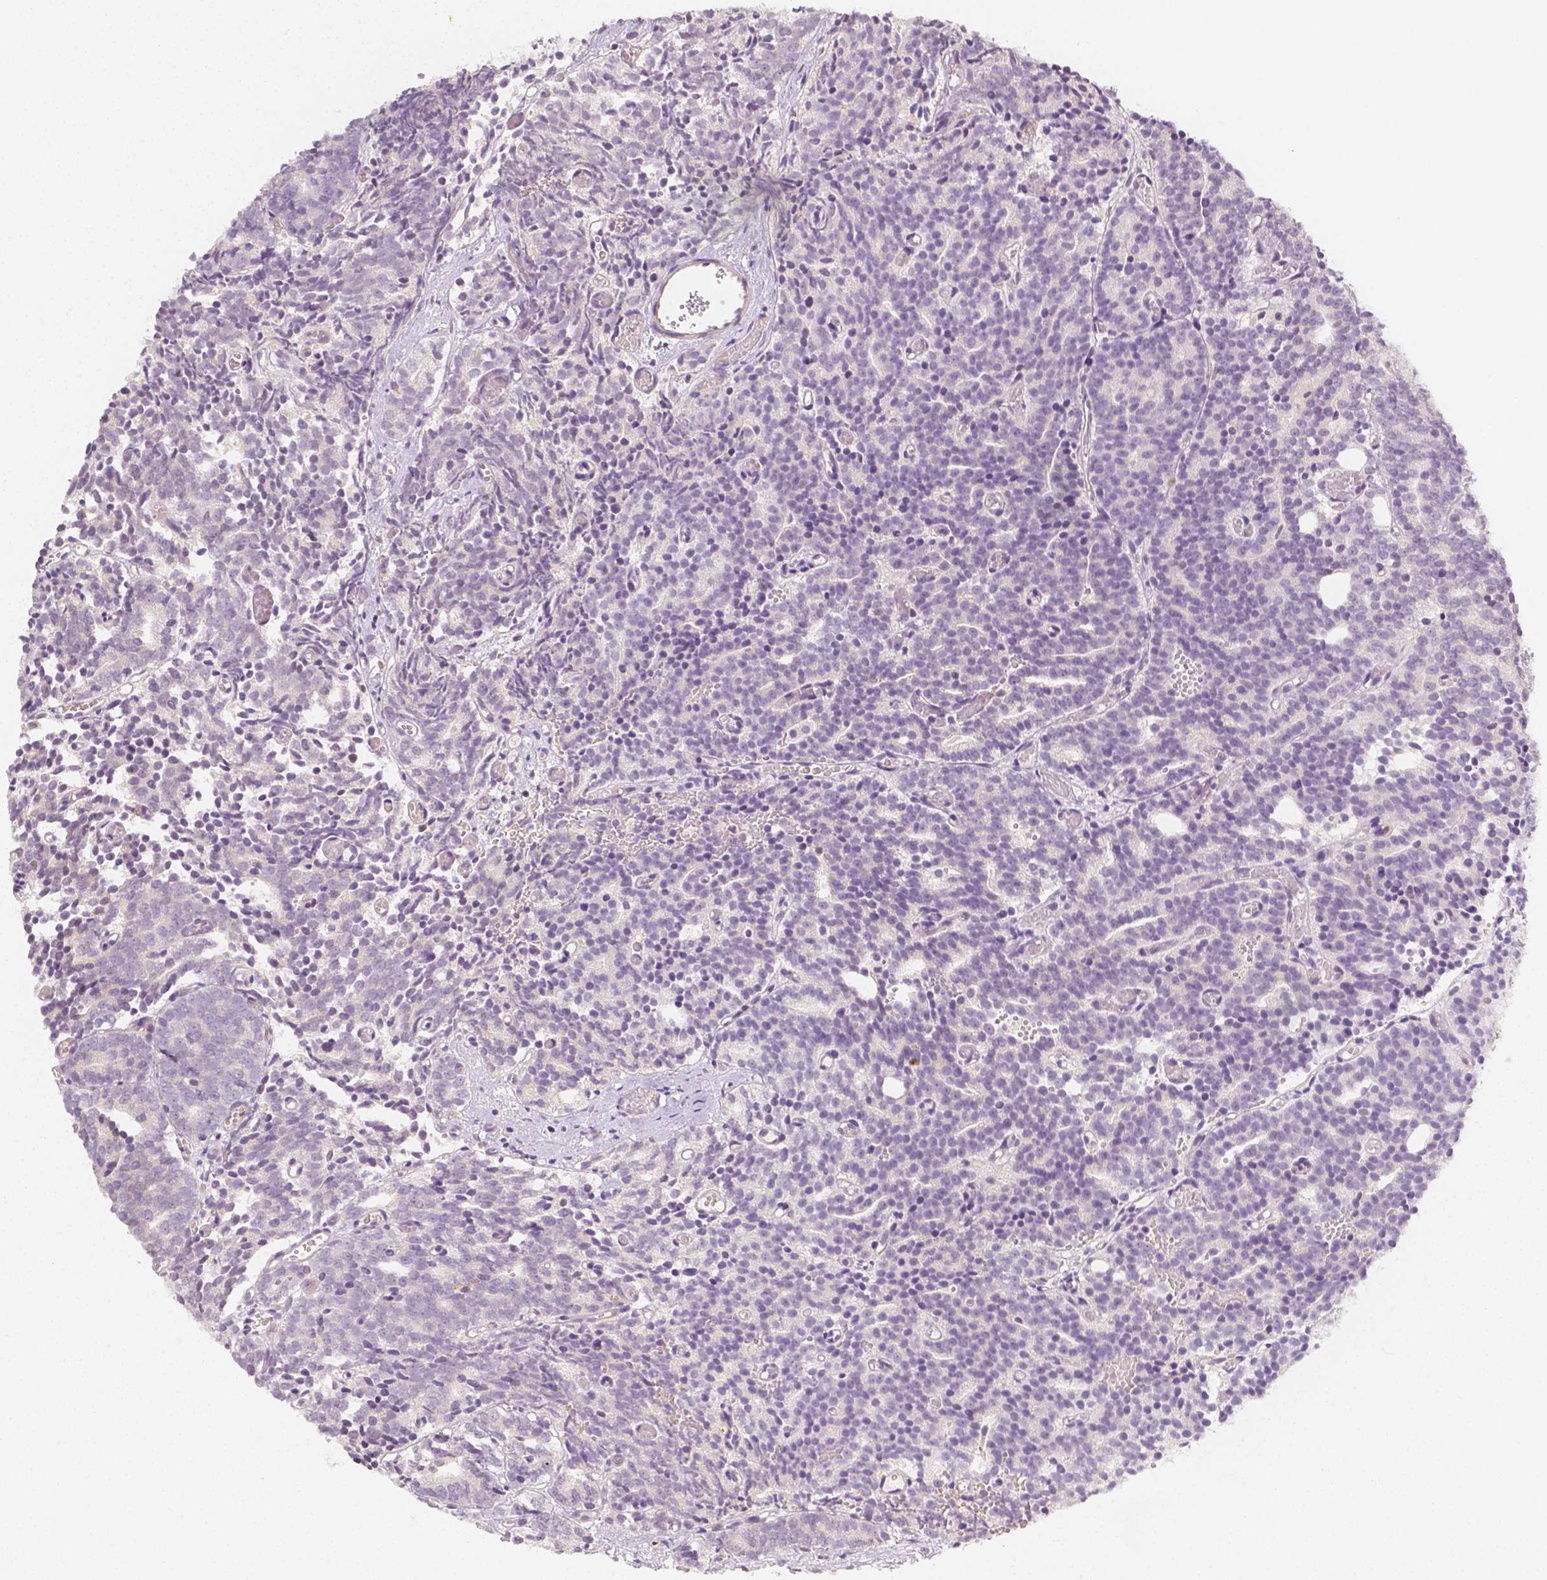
{"staining": {"intensity": "negative", "quantity": "none", "location": "none"}, "tissue": "prostate cancer", "cell_type": "Tumor cells", "image_type": "cancer", "snomed": [{"axis": "morphology", "description": "Adenocarcinoma, High grade"}, {"axis": "topography", "description": "Prostate"}], "caption": "The immunohistochemistry image has no significant expression in tumor cells of prostate adenocarcinoma (high-grade) tissue.", "gene": "SGTB", "patient": {"sex": "male", "age": 53}}